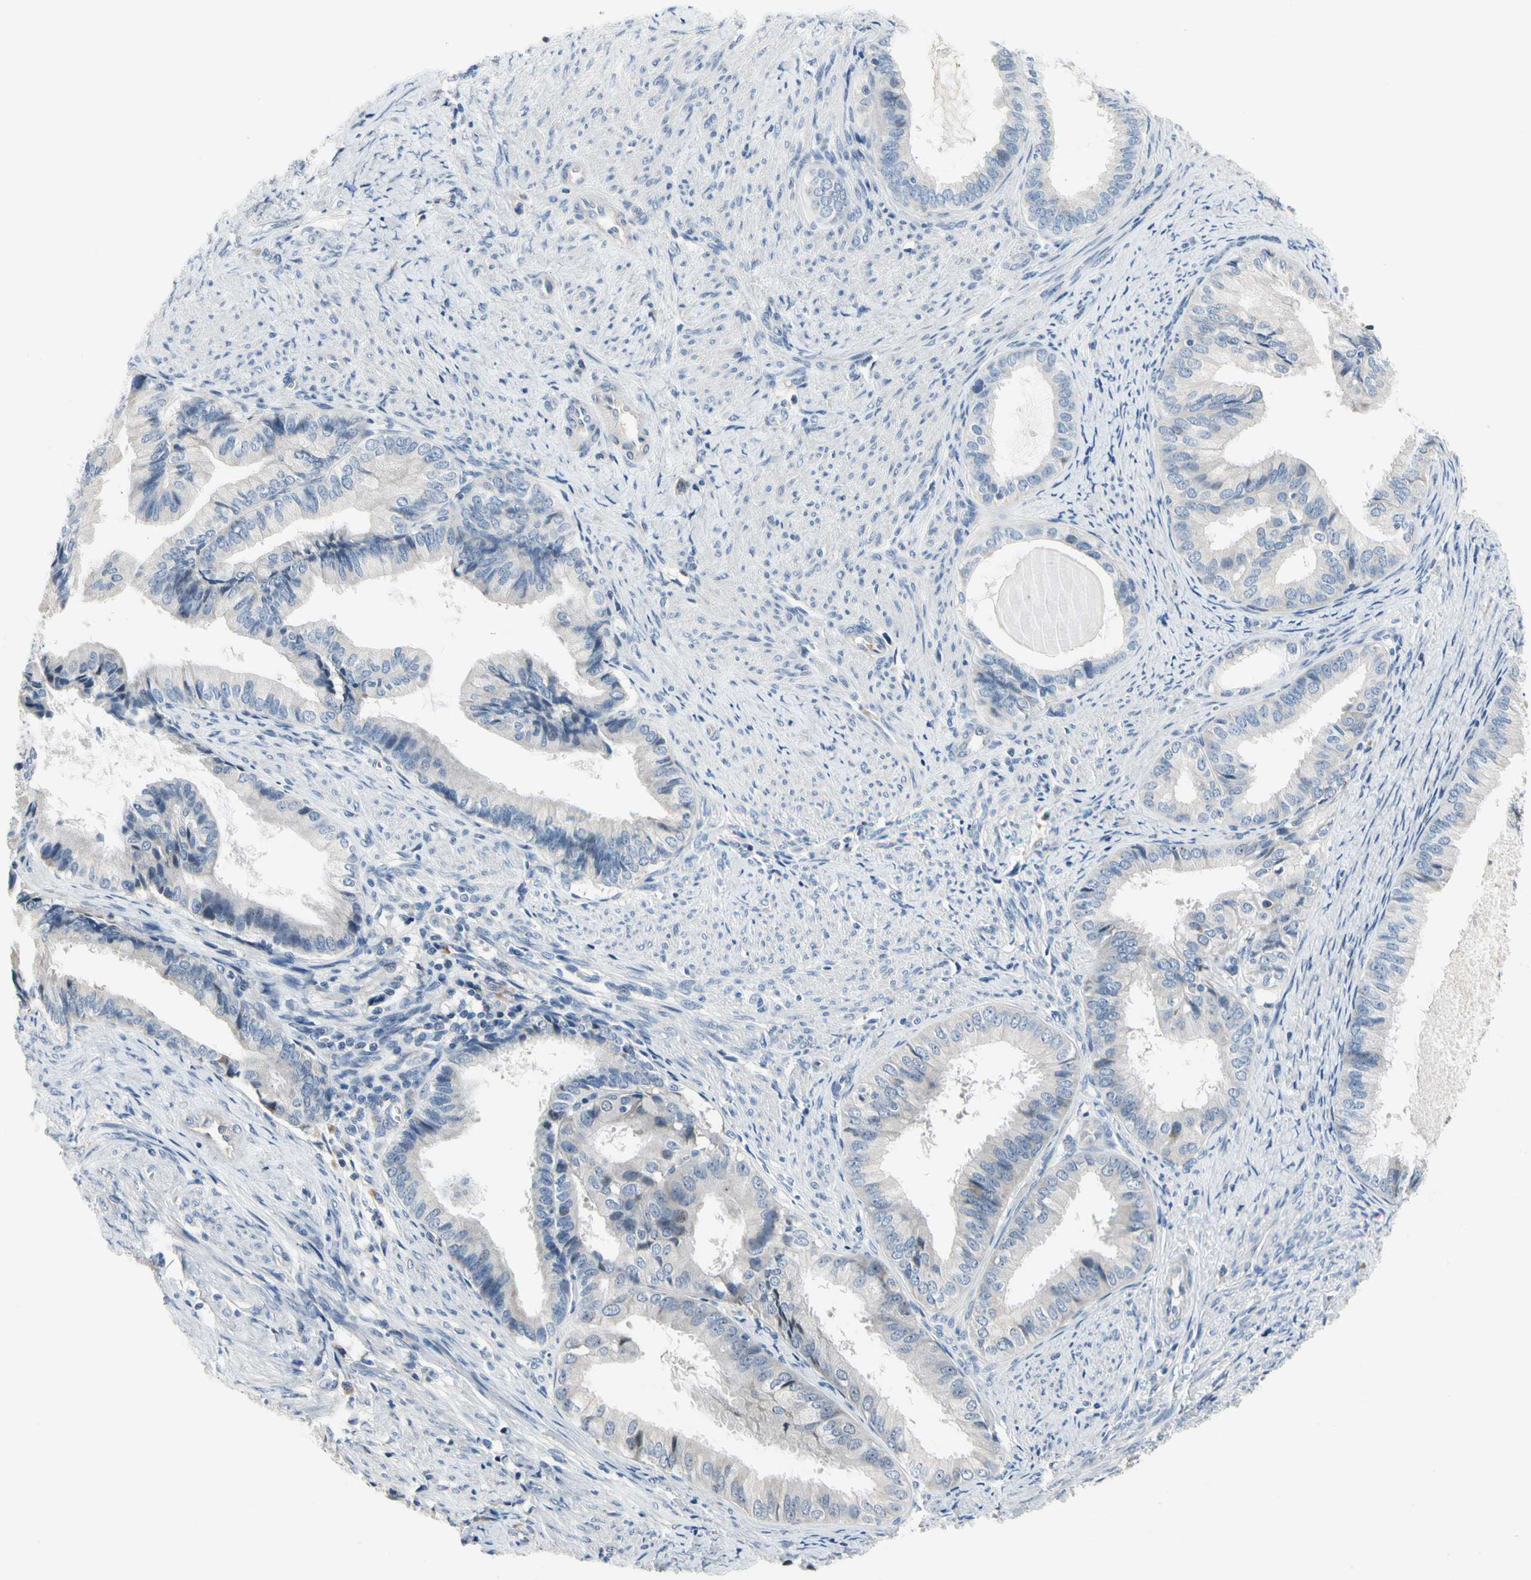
{"staining": {"intensity": "negative", "quantity": "none", "location": "none"}, "tissue": "endometrial cancer", "cell_type": "Tumor cells", "image_type": "cancer", "snomed": [{"axis": "morphology", "description": "Adenocarcinoma, NOS"}, {"axis": "topography", "description": "Endometrium"}], "caption": "Immunohistochemistry (IHC) of human endometrial cancer reveals no staining in tumor cells. (DAB immunohistochemistry (IHC) visualized using brightfield microscopy, high magnification).", "gene": "NFASC", "patient": {"sex": "female", "age": 86}}